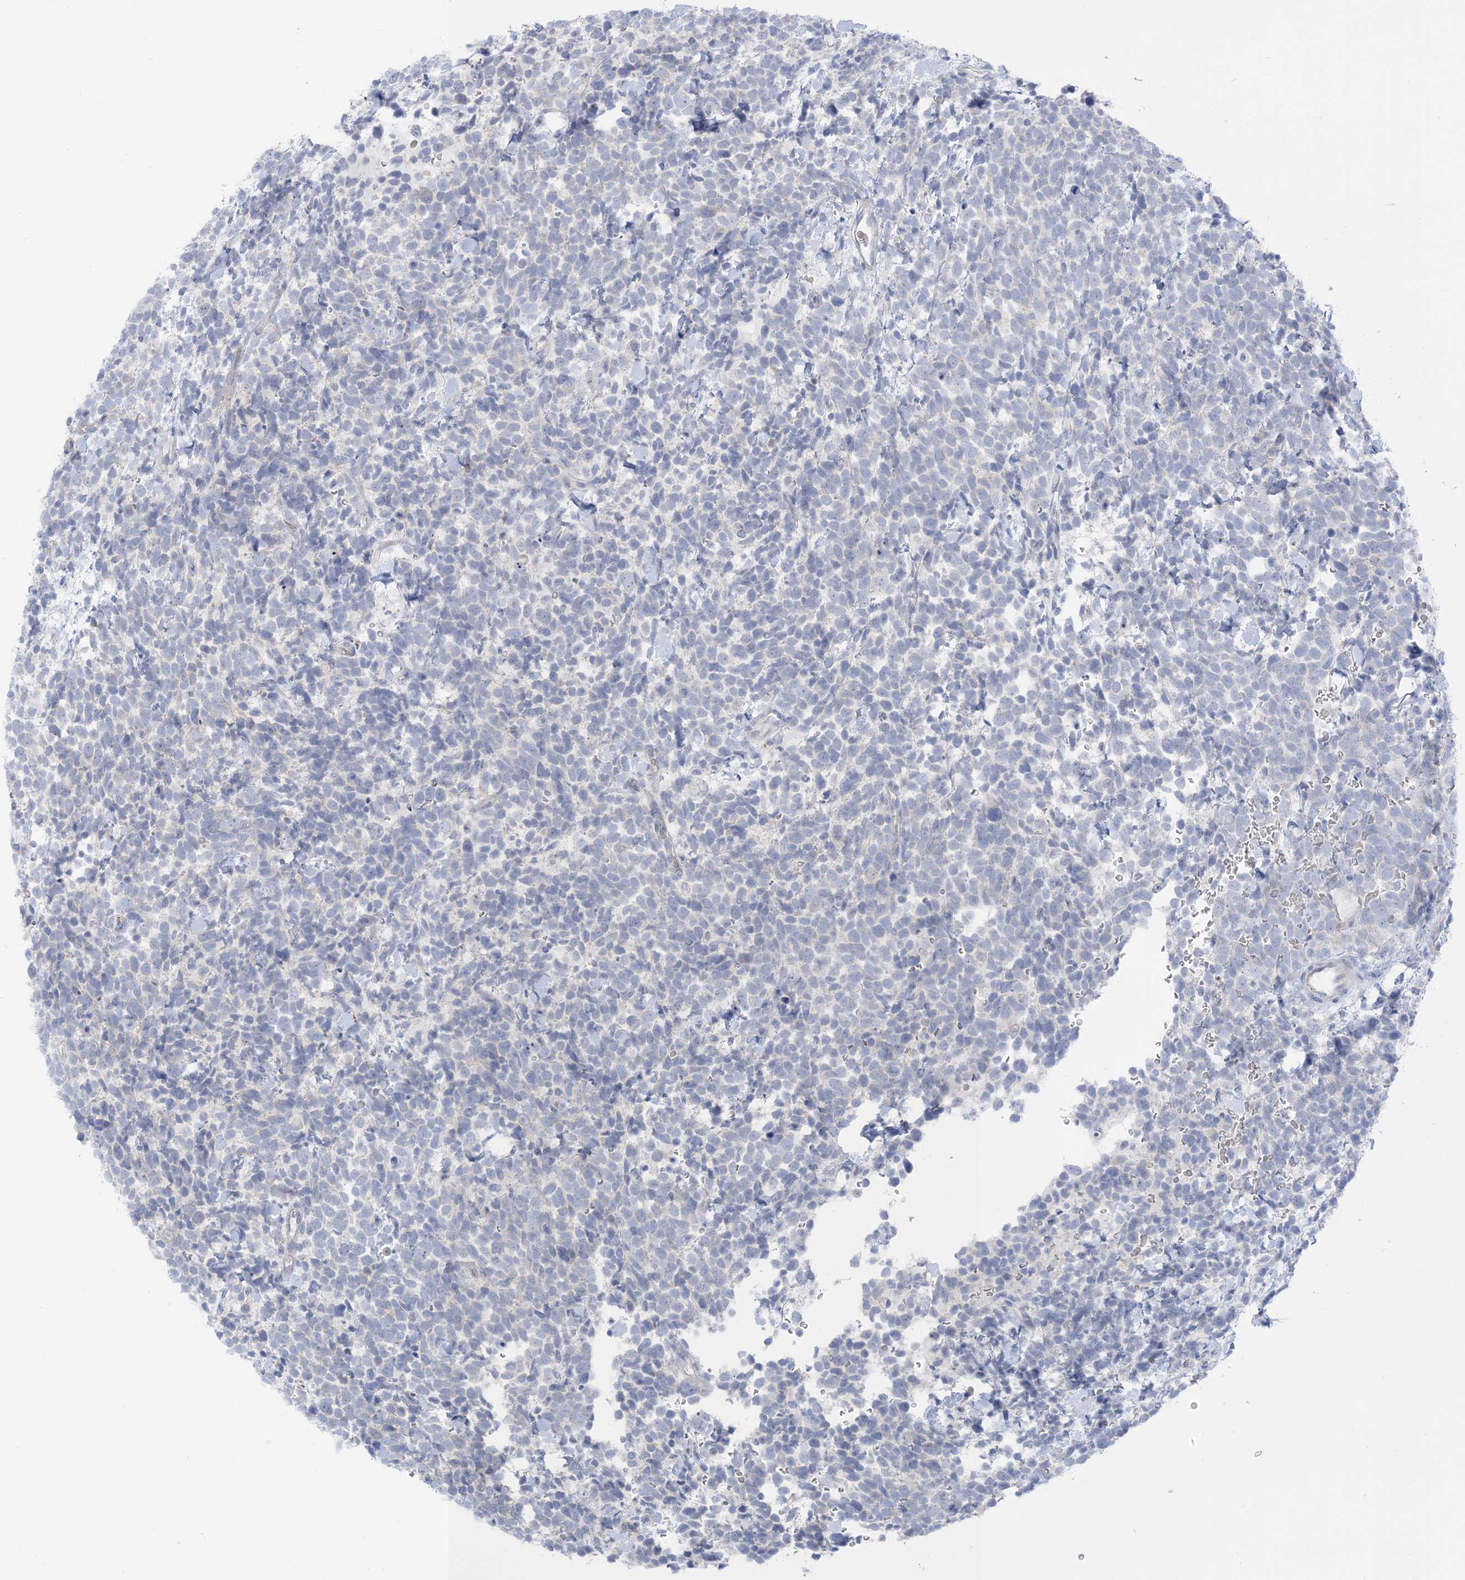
{"staining": {"intensity": "negative", "quantity": "none", "location": "none"}, "tissue": "urothelial cancer", "cell_type": "Tumor cells", "image_type": "cancer", "snomed": [{"axis": "morphology", "description": "Urothelial carcinoma, High grade"}, {"axis": "topography", "description": "Urinary bladder"}], "caption": "The image reveals no significant expression in tumor cells of high-grade urothelial carcinoma. Nuclei are stained in blue.", "gene": "XIRP2", "patient": {"sex": "female", "age": 82}}